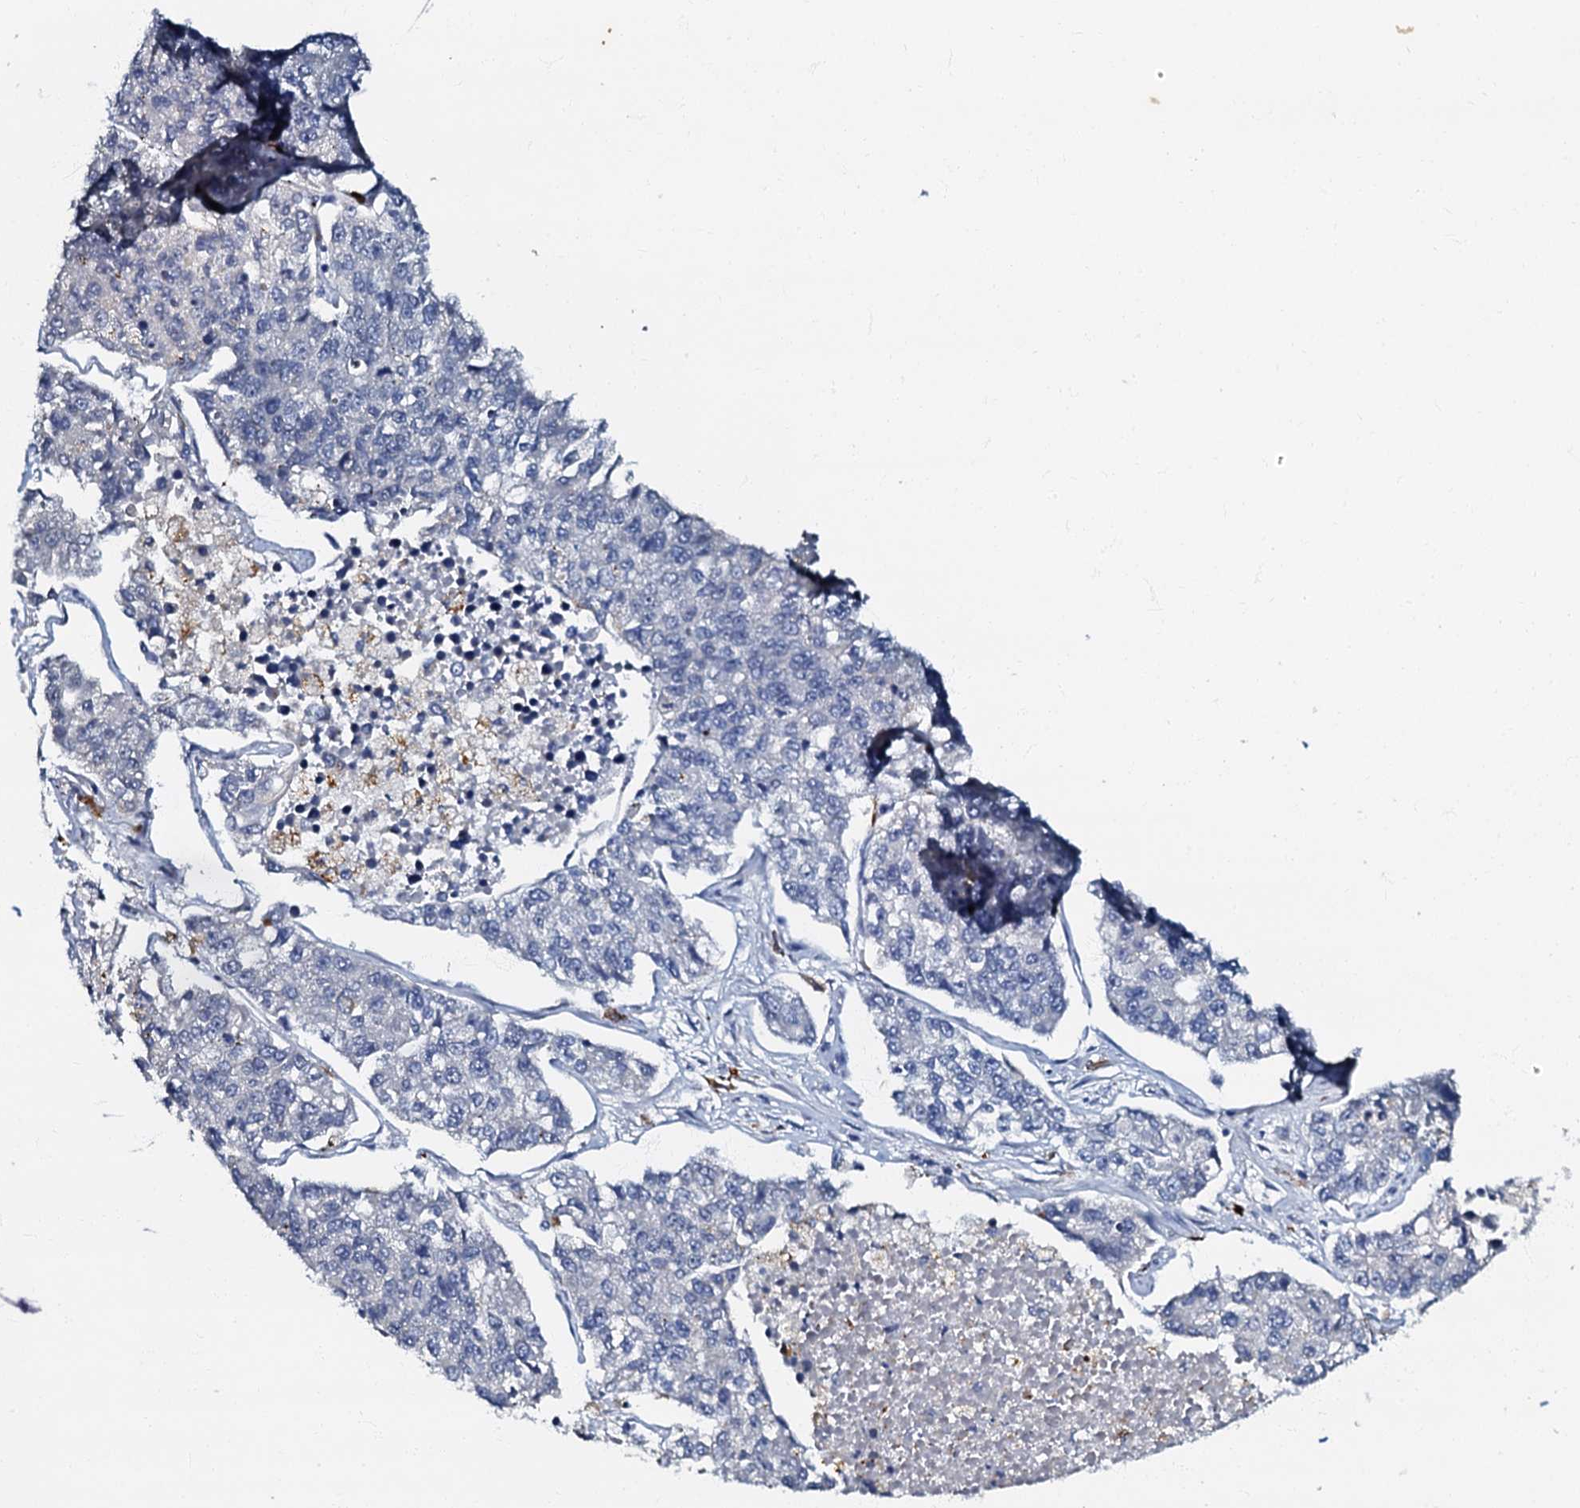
{"staining": {"intensity": "negative", "quantity": "none", "location": "none"}, "tissue": "lung cancer", "cell_type": "Tumor cells", "image_type": "cancer", "snomed": [{"axis": "morphology", "description": "Adenocarcinoma, NOS"}, {"axis": "topography", "description": "Lung"}], "caption": "Lung adenocarcinoma stained for a protein using IHC displays no staining tumor cells.", "gene": "OLAH", "patient": {"sex": "female", "age": 51}}